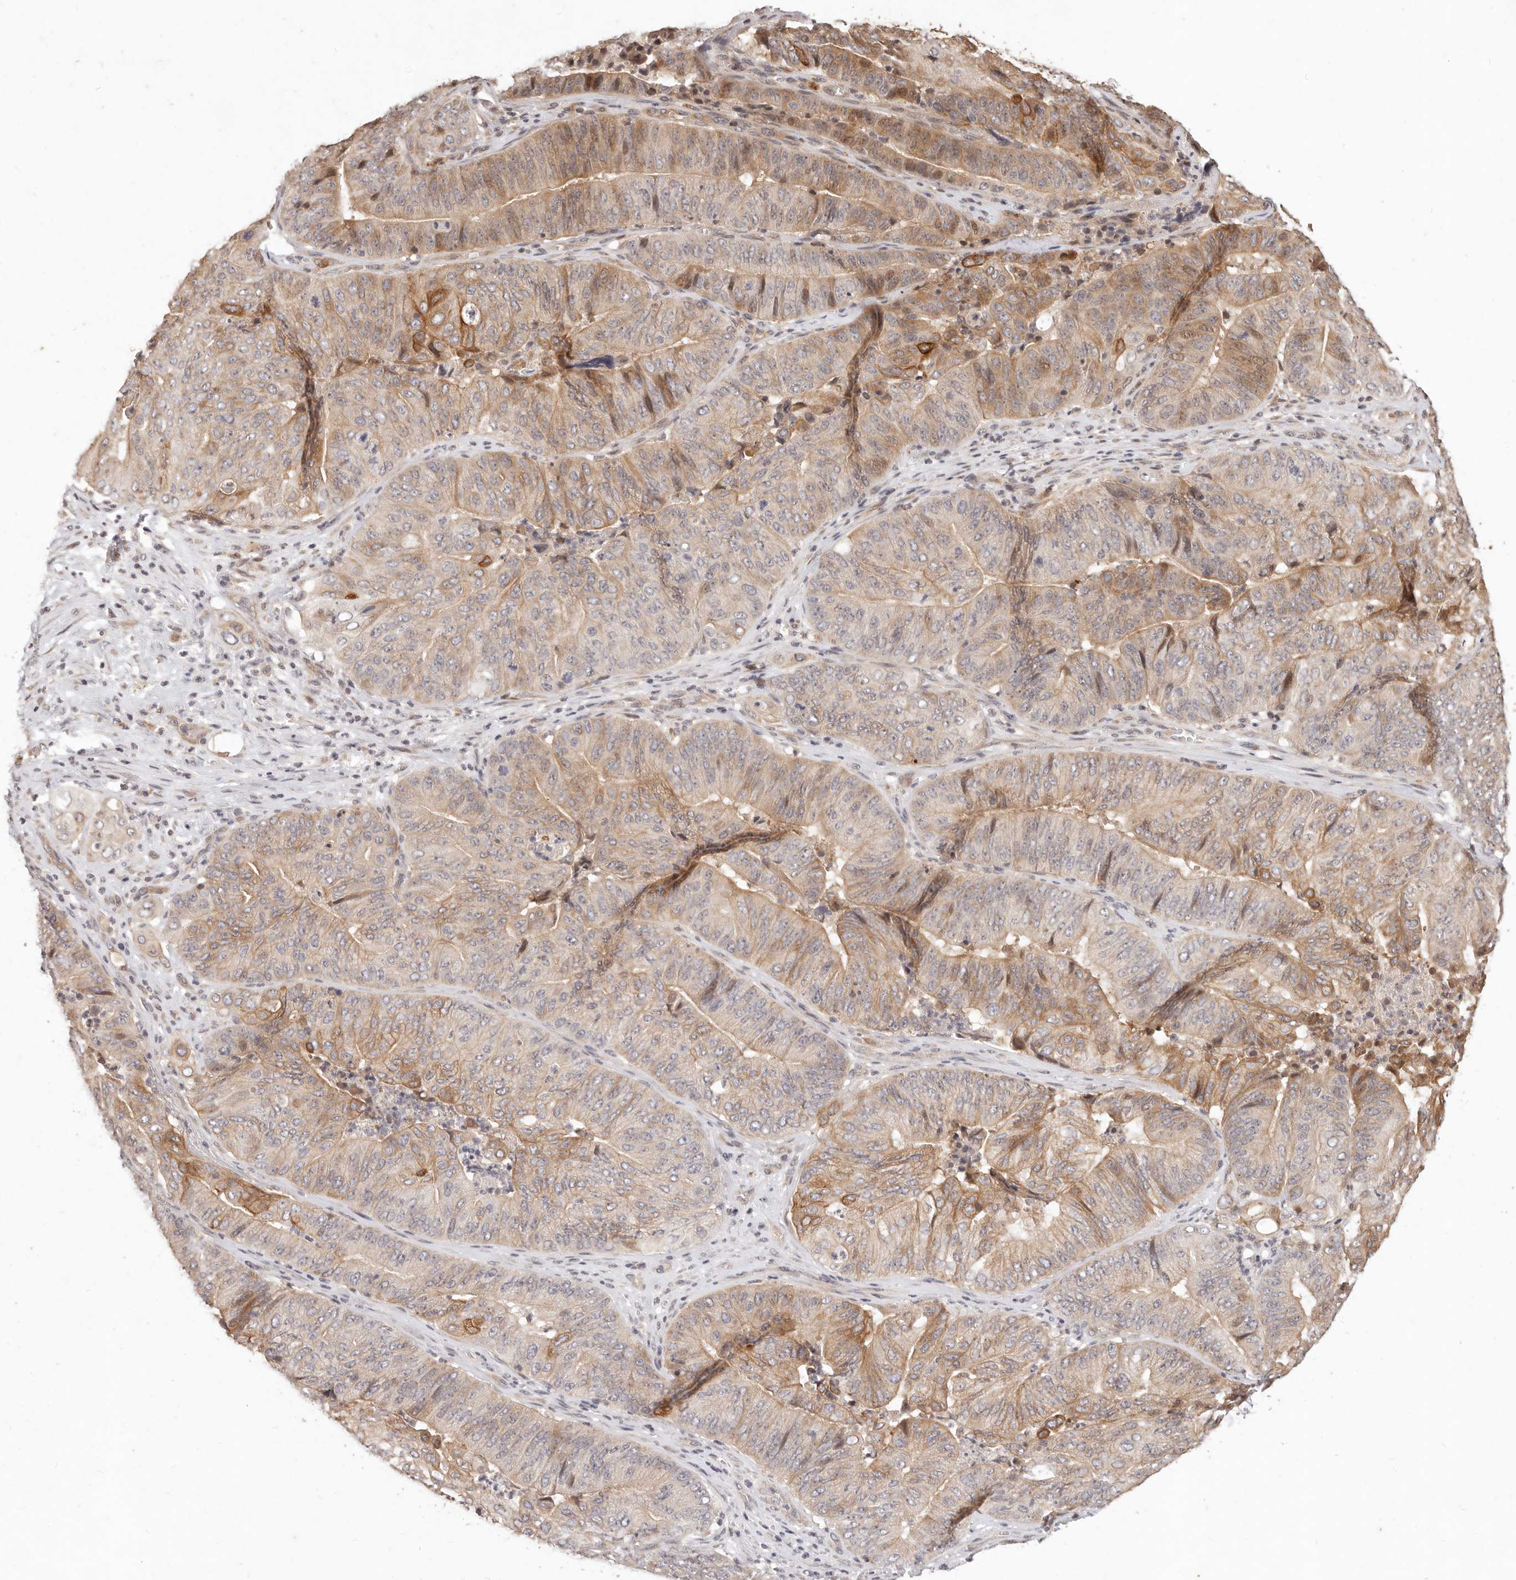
{"staining": {"intensity": "moderate", "quantity": "25%-75%", "location": "cytoplasmic/membranous"}, "tissue": "pancreatic cancer", "cell_type": "Tumor cells", "image_type": "cancer", "snomed": [{"axis": "morphology", "description": "Adenocarcinoma, NOS"}, {"axis": "topography", "description": "Pancreas"}], "caption": "The histopathology image exhibits immunohistochemical staining of pancreatic adenocarcinoma. There is moderate cytoplasmic/membranous staining is identified in approximately 25%-75% of tumor cells.", "gene": "KIF9", "patient": {"sex": "female", "age": 77}}